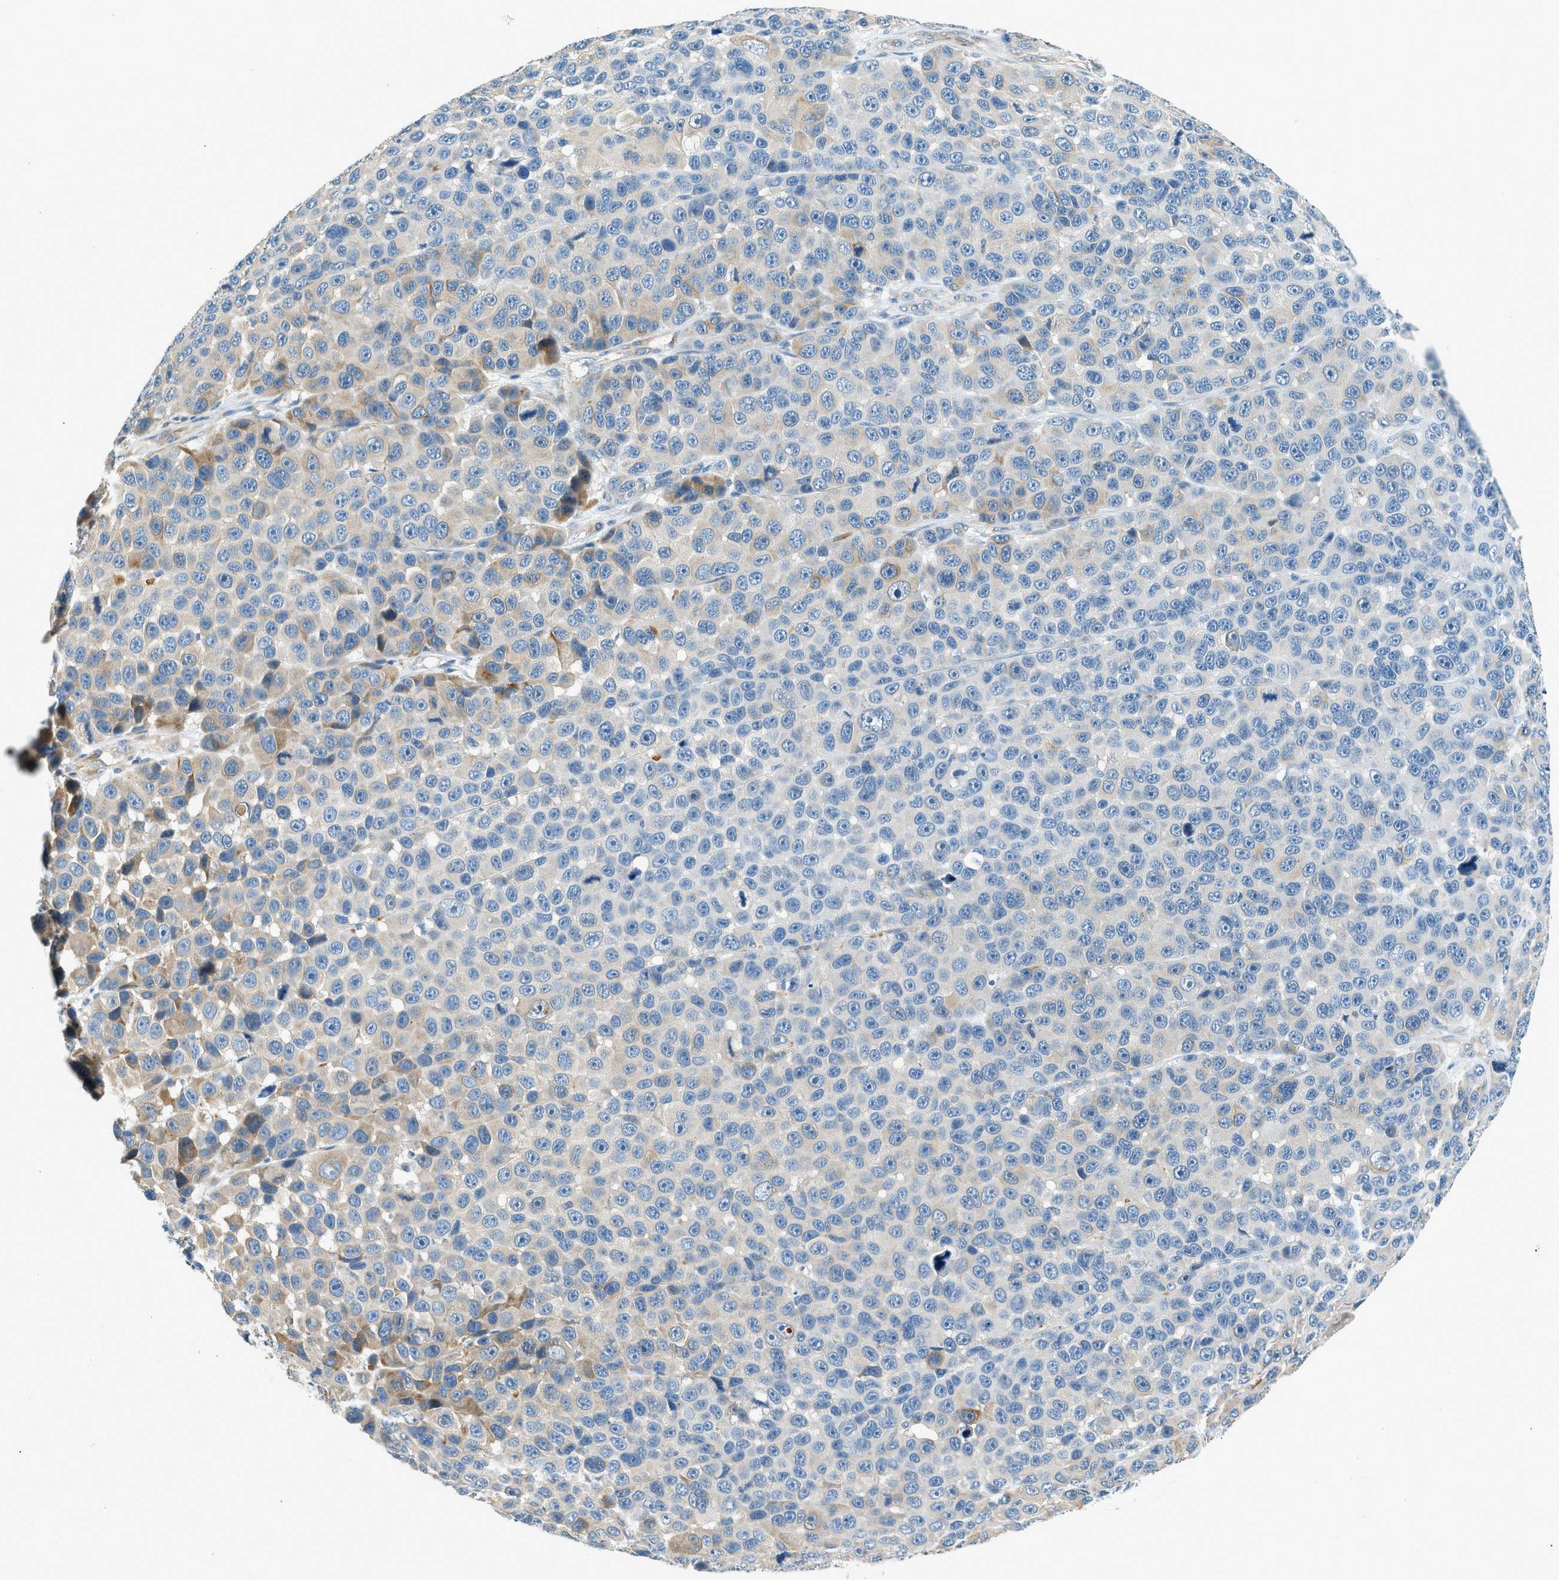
{"staining": {"intensity": "weak", "quantity": "<25%", "location": "cytoplasmic/membranous"}, "tissue": "melanoma", "cell_type": "Tumor cells", "image_type": "cancer", "snomed": [{"axis": "morphology", "description": "Malignant melanoma, NOS"}, {"axis": "topography", "description": "Skin"}], "caption": "Human melanoma stained for a protein using IHC reveals no staining in tumor cells.", "gene": "ZNF367", "patient": {"sex": "male", "age": 53}}